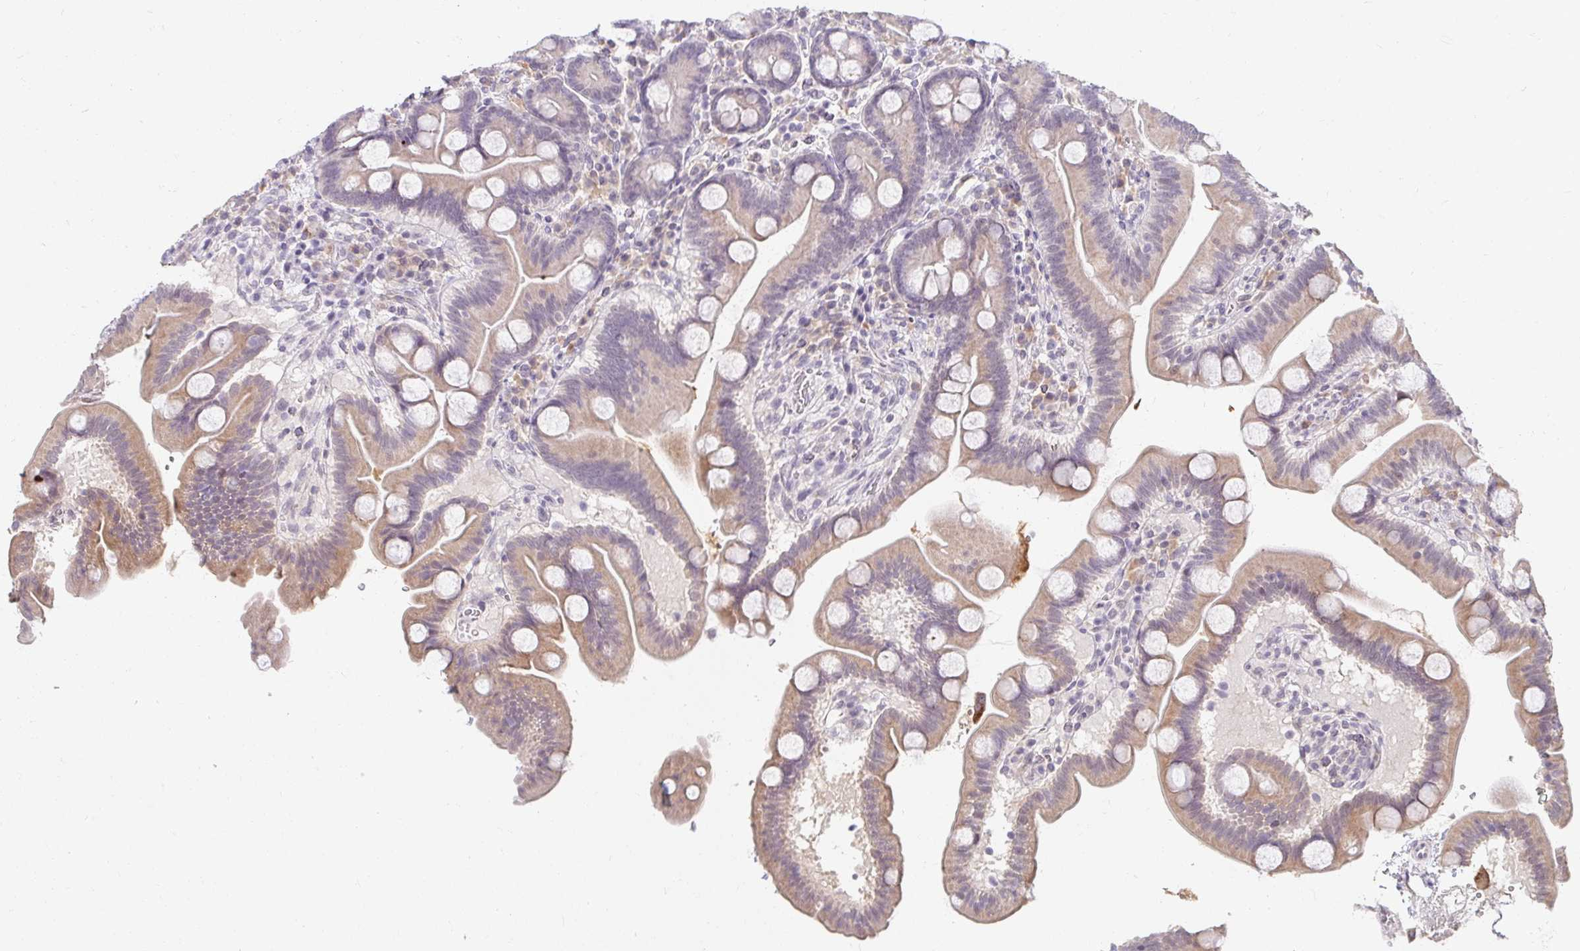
{"staining": {"intensity": "weak", "quantity": "25%-75%", "location": "cytoplasmic/membranous"}, "tissue": "duodenum", "cell_type": "Glandular cells", "image_type": "normal", "snomed": [{"axis": "morphology", "description": "Normal tissue, NOS"}, {"axis": "topography", "description": "Duodenum"}], "caption": "The photomicrograph demonstrates staining of benign duodenum, revealing weak cytoplasmic/membranous protein positivity (brown color) within glandular cells.", "gene": "DDN", "patient": {"sex": "male", "age": 59}}